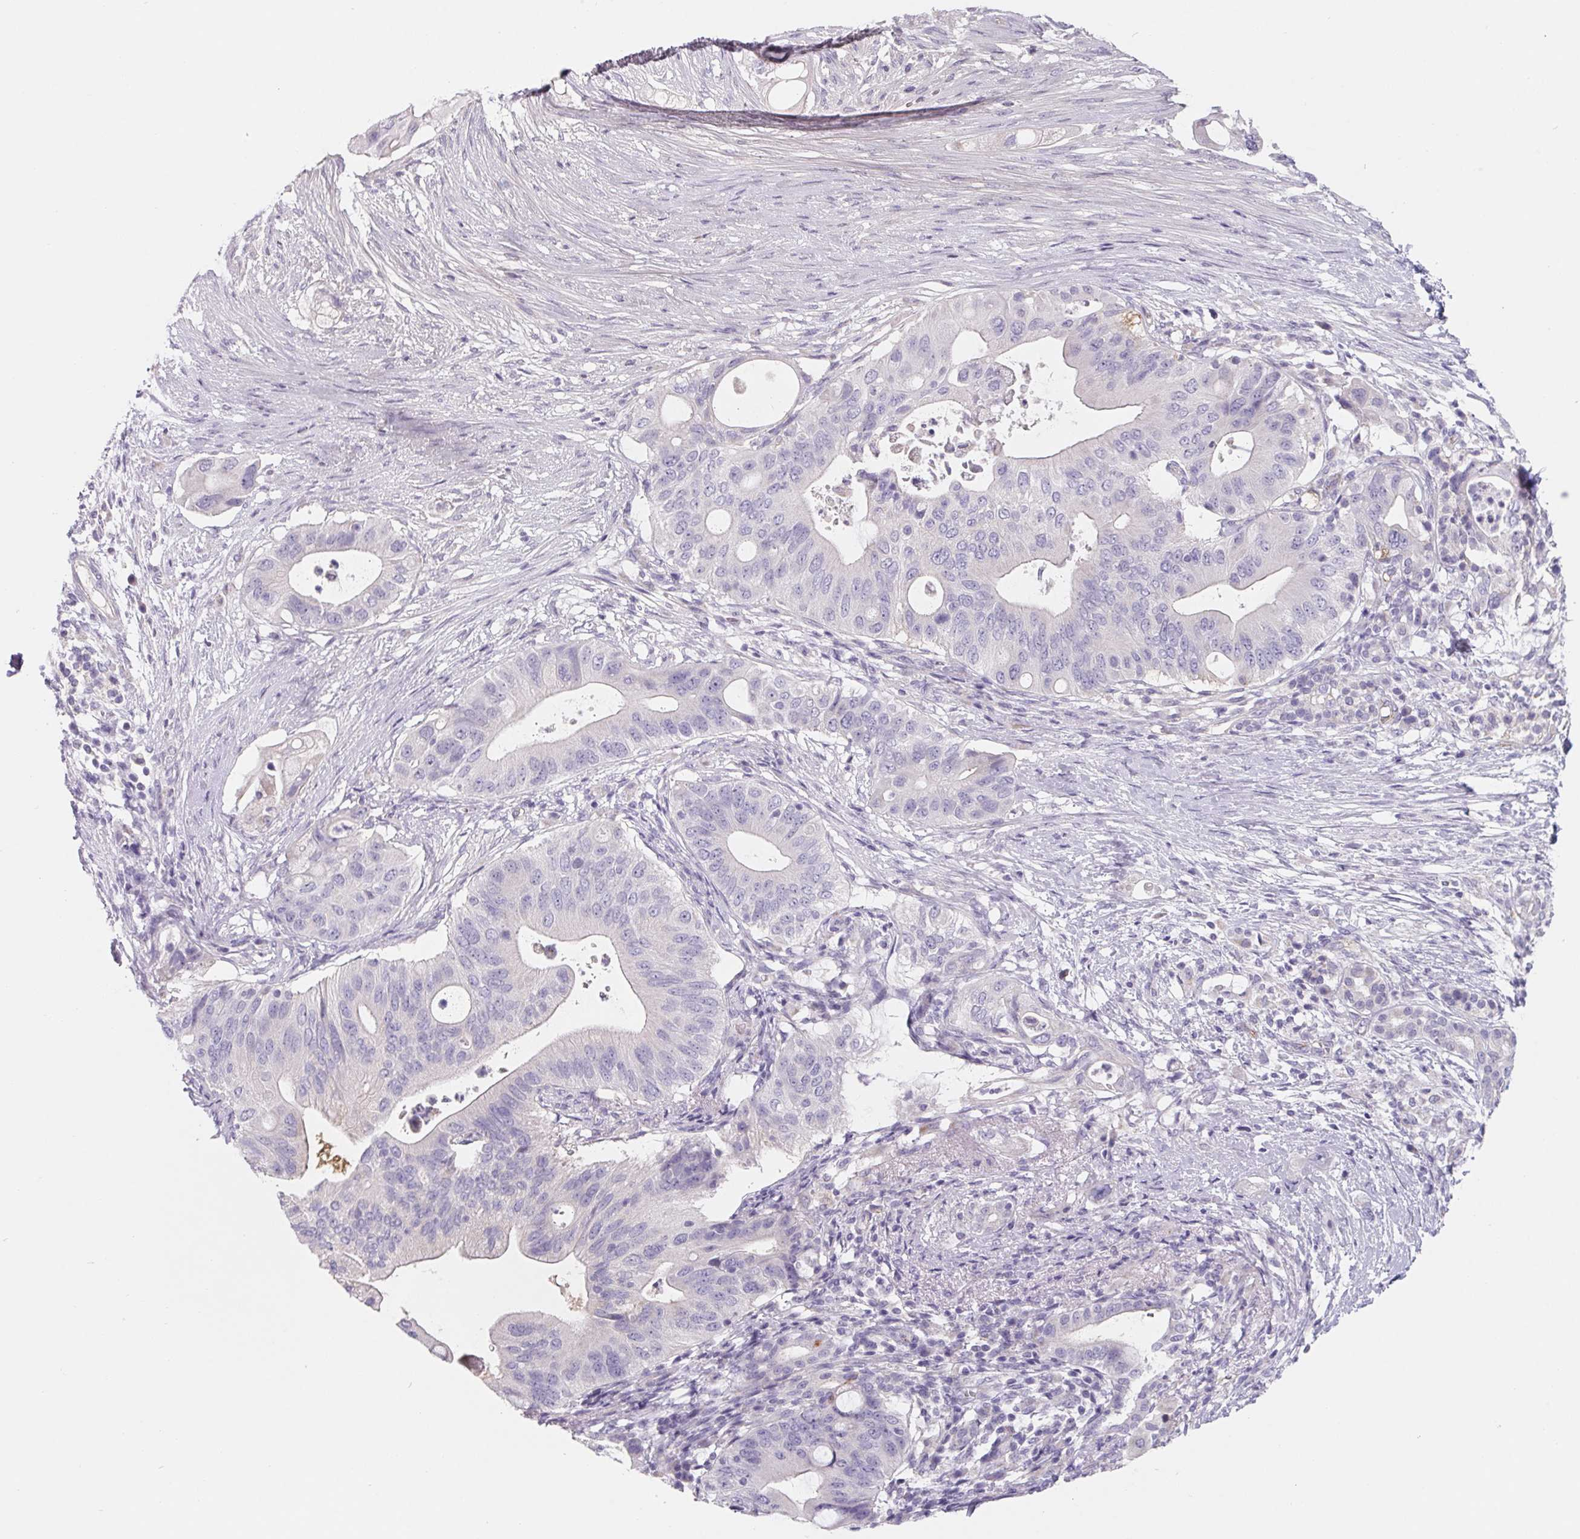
{"staining": {"intensity": "negative", "quantity": "none", "location": "none"}, "tissue": "pancreatic cancer", "cell_type": "Tumor cells", "image_type": "cancer", "snomed": [{"axis": "morphology", "description": "Adenocarcinoma, NOS"}, {"axis": "topography", "description": "Pancreas"}], "caption": "Immunohistochemical staining of pancreatic adenocarcinoma exhibits no significant expression in tumor cells.", "gene": "LPA", "patient": {"sex": "female", "age": 72}}